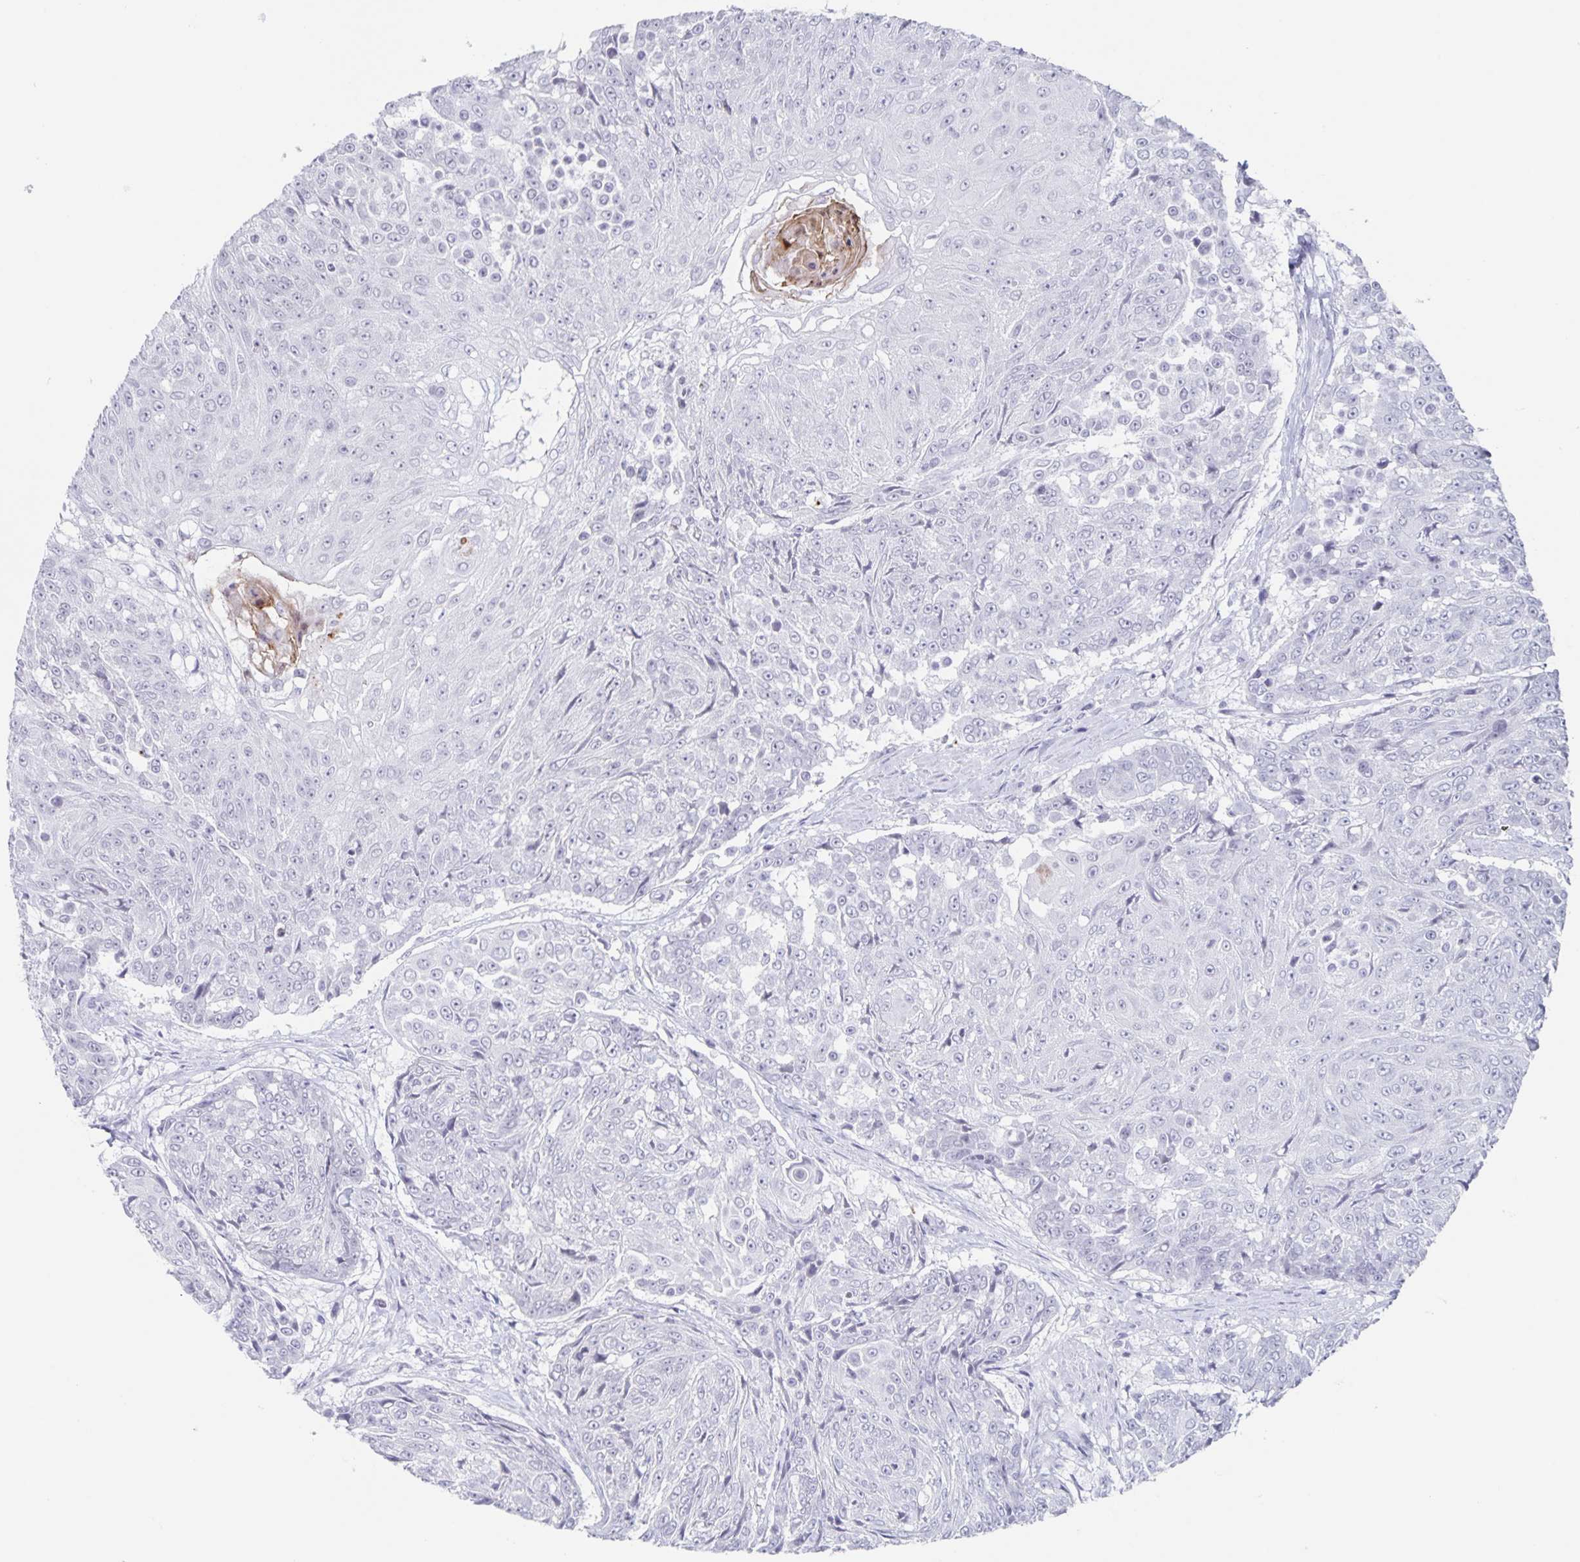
{"staining": {"intensity": "negative", "quantity": "none", "location": "none"}, "tissue": "urothelial cancer", "cell_type": "Tumor cells", "image_type": "cancer", "snomed": [{"axis": "morphology", "description": "Urothelial carcinoma, High grade"}, {"axis": "topography", "description": "Urinary bladder"}], "caption": "A photomicrograph of urothelial cancer stained for a protein shows no brown staining in tumor cells.", "gene": "LCE6A", "patient": {"sex": "female", "age": 63}}